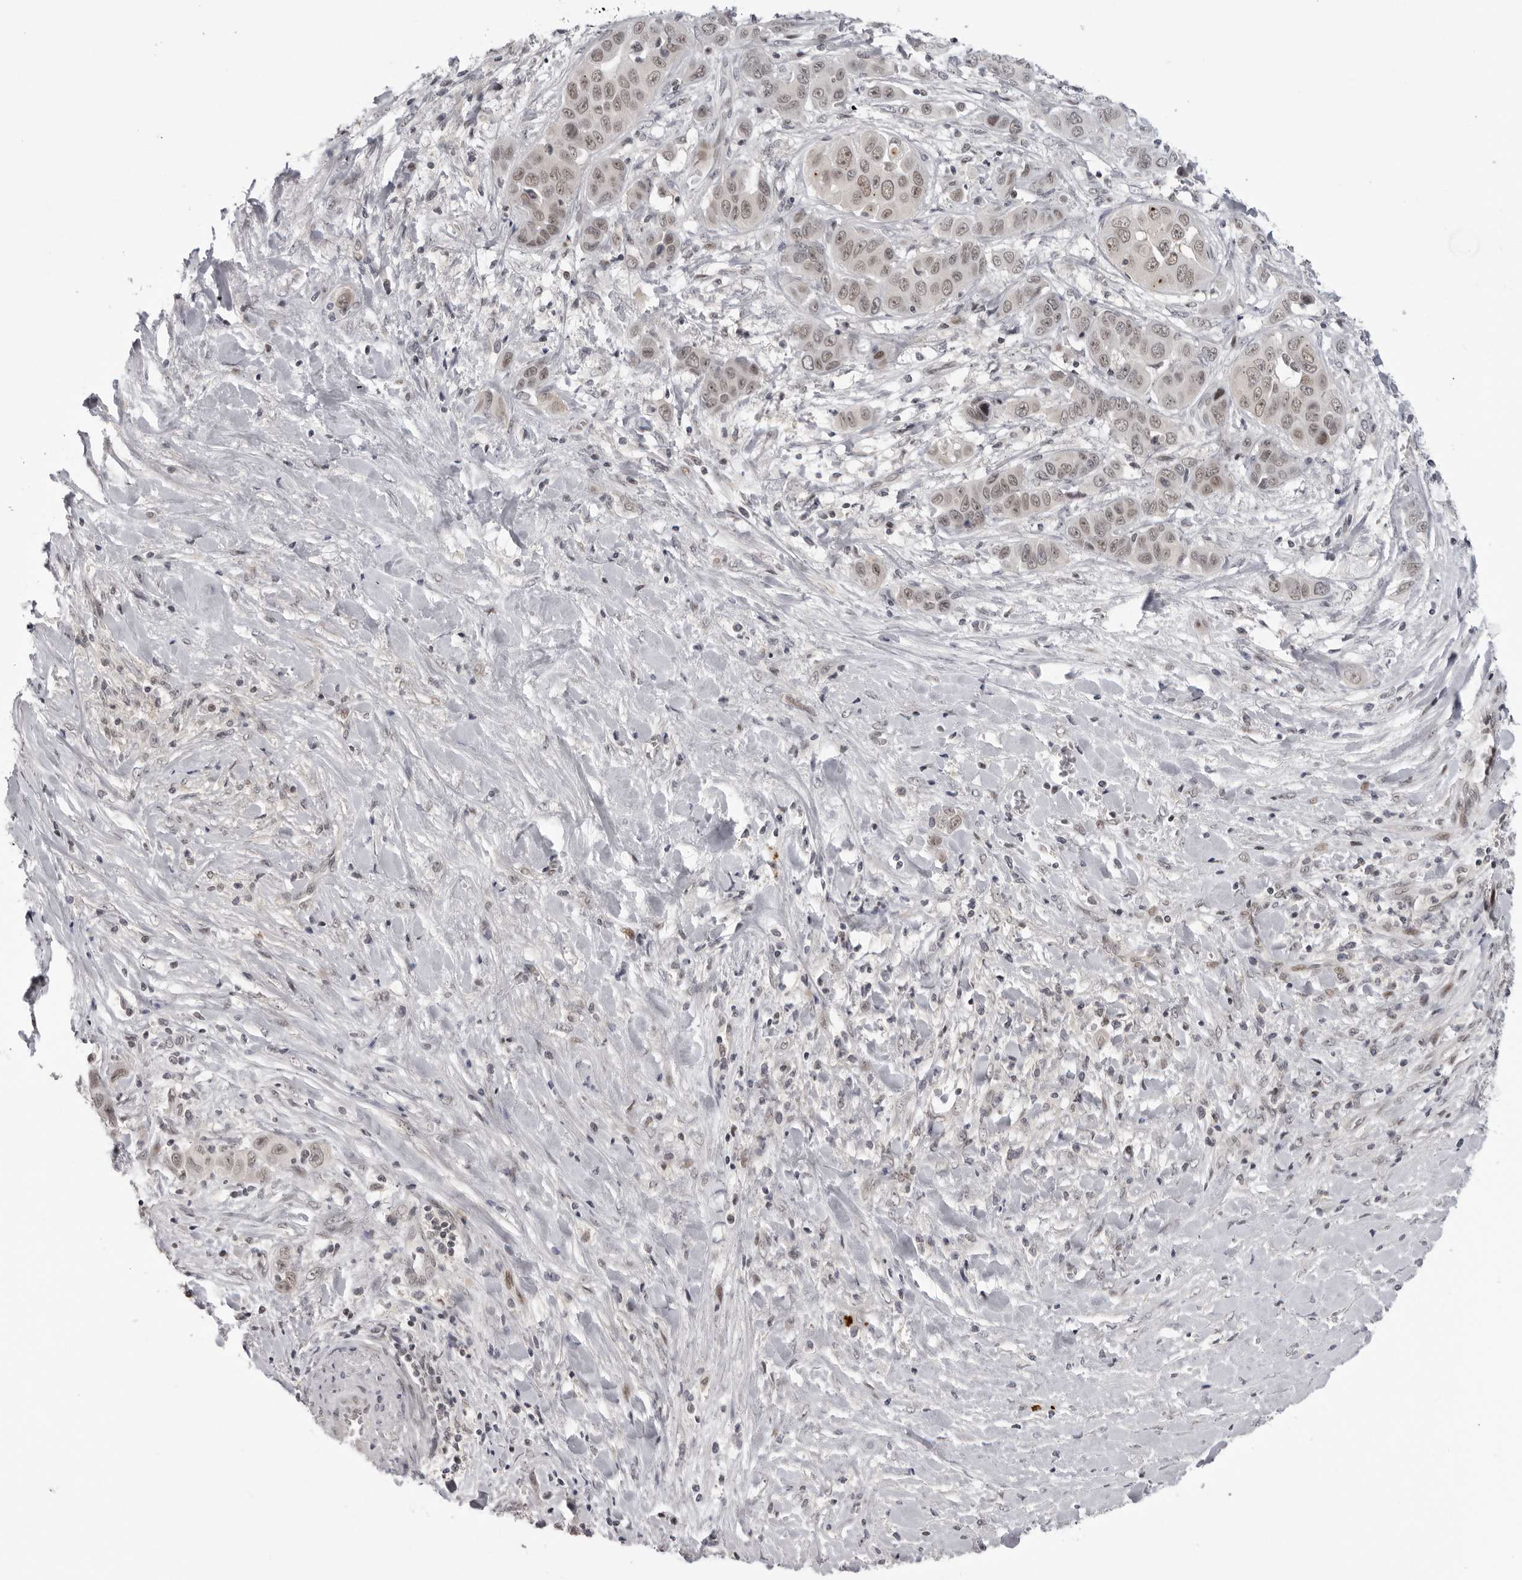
{"staining": {"intensity": "weak", "quantity": ">75%", "location": "nuclear"}, "tissue": "liver cancer", "cell_type": "Tumor cells", "image_type": "cancer", "snomed": [{"axis": "morphology", "description": "Cholangiocarcinoma"}, {"axis": "topography", "description": "Liver"}], "caption": "Human liver cancer stained with a protein marker exhibits weak staining in tumor cells.", "gene": "ALPK2", "patient": {"sex": "female", "age": 52}}